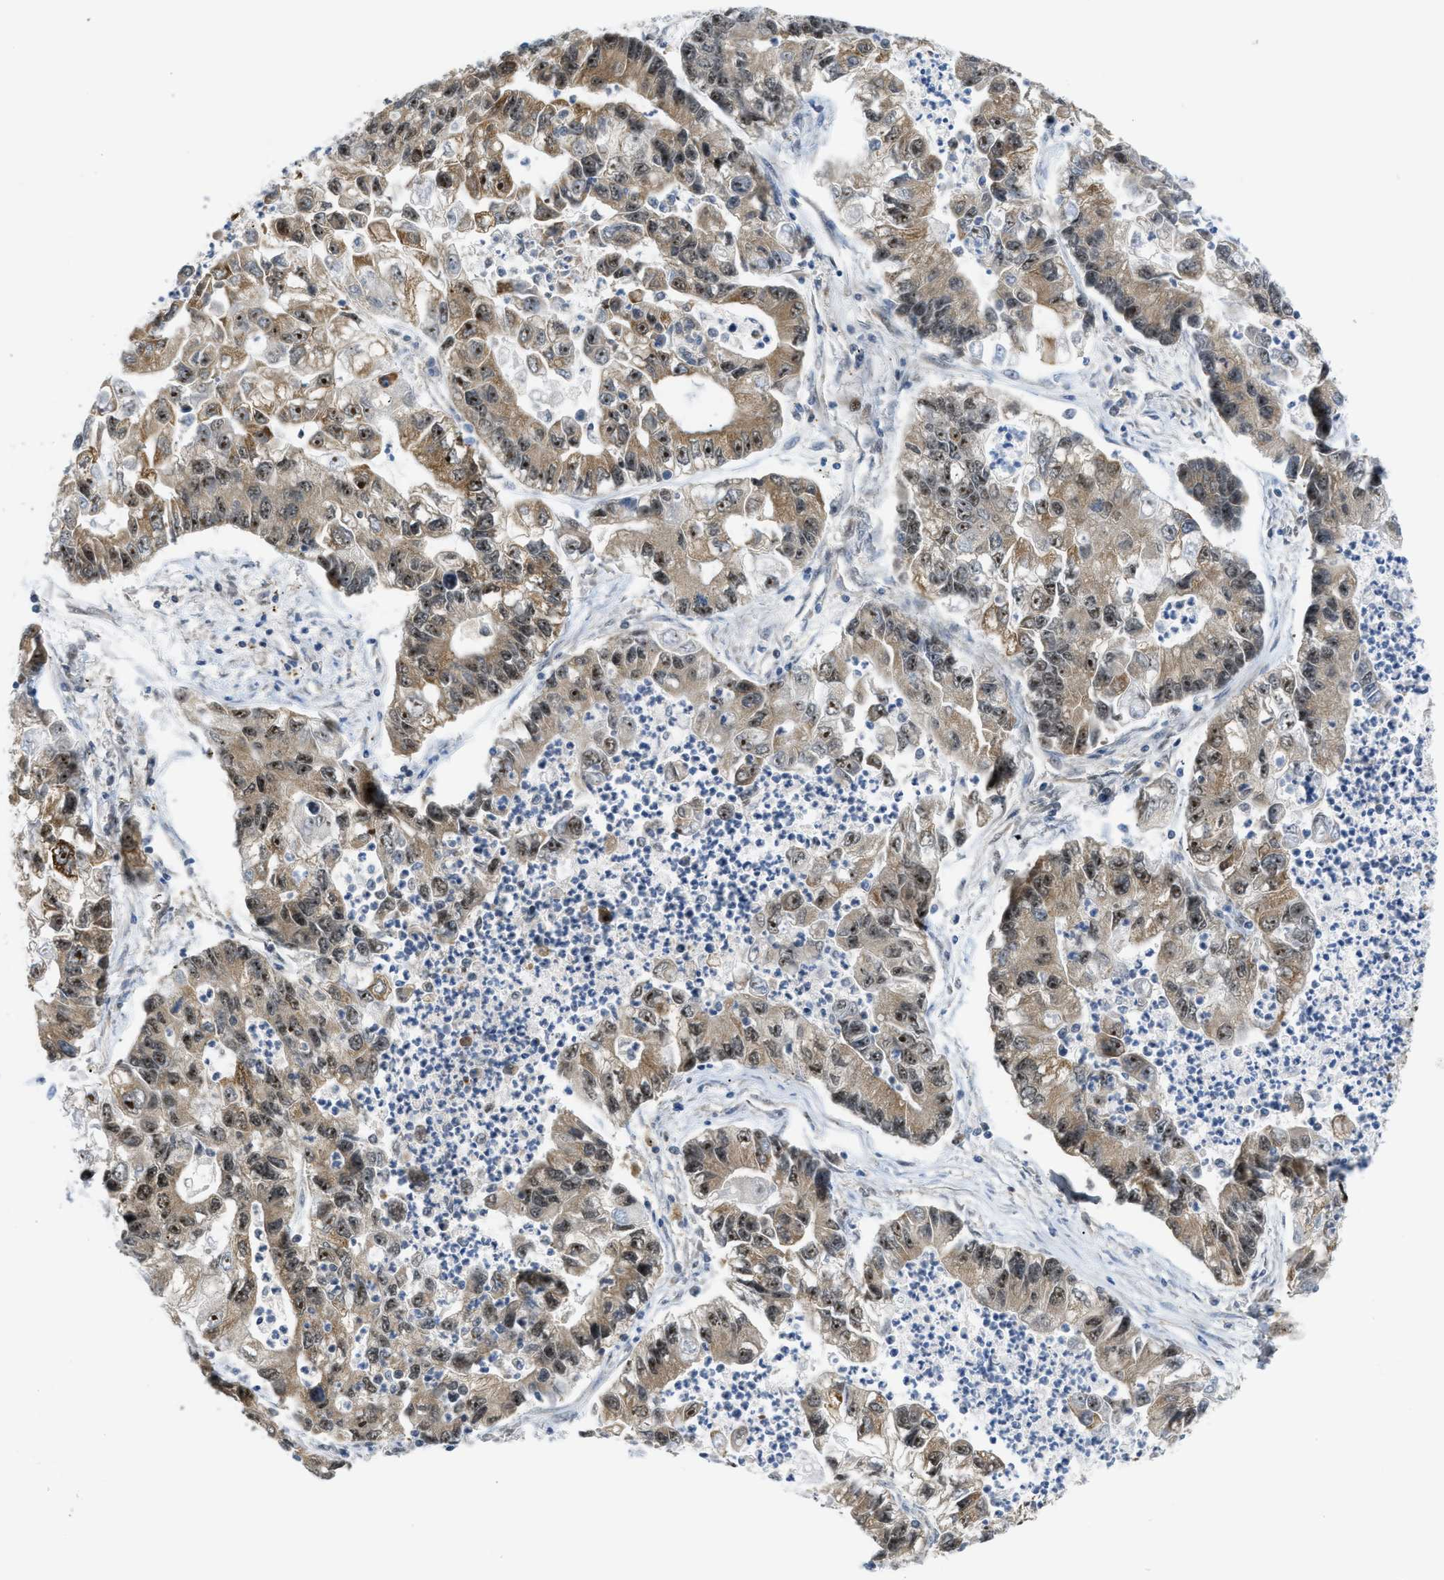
{"staining": {"intensity": "moderate", "quantity": ">75%", "location": "cytoplasmic/membranous,nuclear"}, "tissue": "lung cancer", "cell_type": "Tumor cells", "image_type": "cancer", "snomed": [{"axis": "morphology", "description": "Adenocarcinoma, NOS"}, {"axis": "topography", "description": "Lung"}], "caption": "Immunohistochemistry (IHC) histopathology image of neoplastic tissue: human lung adenocarcinoma stained using immunohistochemistry exhibits medium levels of moderate protein expression localized specifically in the cytoplasmic/membranous and nuclear of tumor cells, appearing as a cytoplasmic/membranous and nuclear brown color.", "gene": "TACC1", "patient": {"sex": "female", "age": 51}}